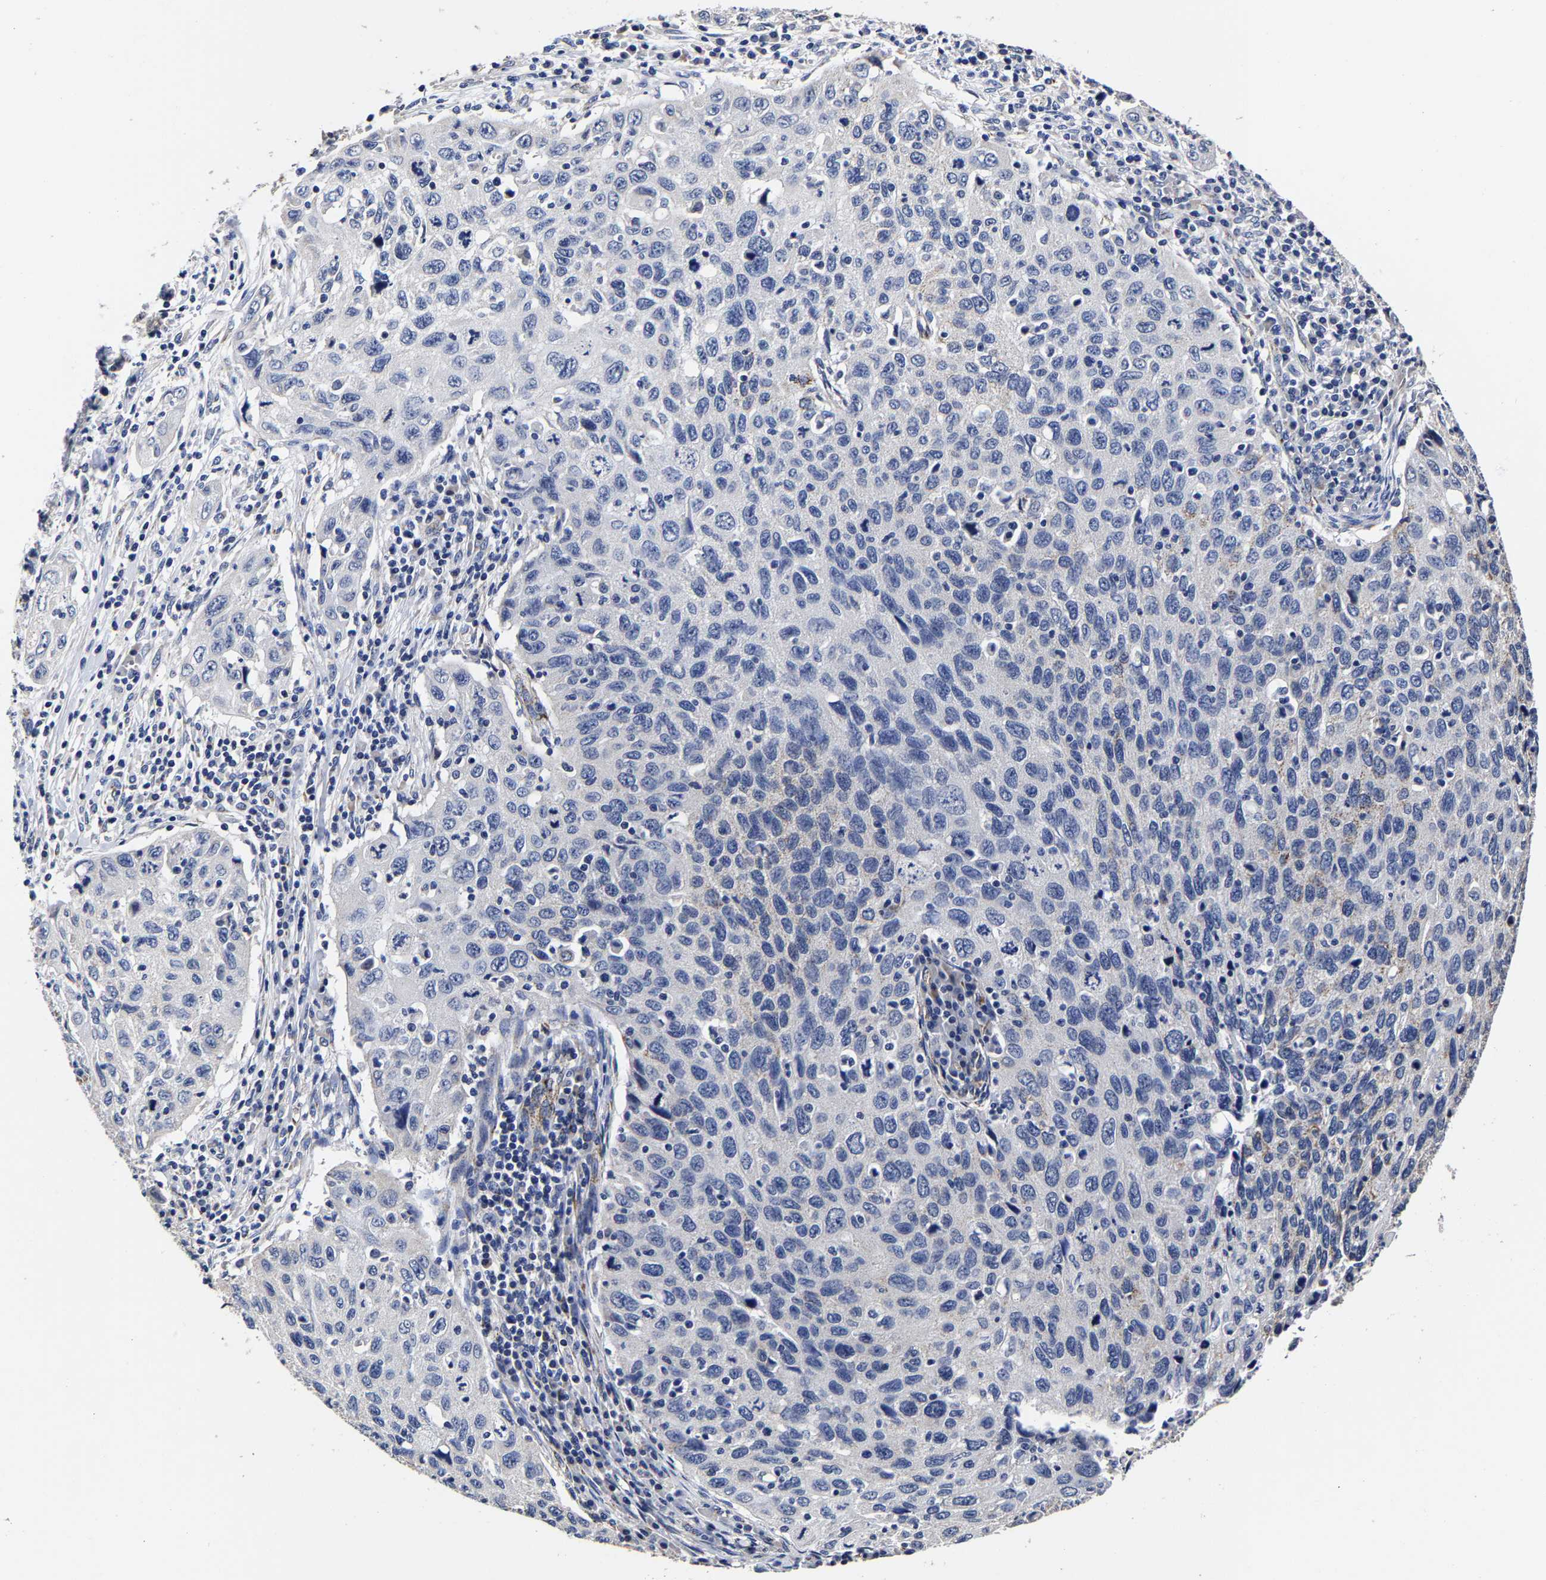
{"staining": {"intensity": "negative", "quantity": "none", "location": "none"}, "tissue": "cervical cancer", "cell_type": "Tumor cells", "image_type": "cancer", "snomed": [{"axis": "morphology", "description": "Squamous cell carcinoma, NOS"}, {"axis": "topography", "description": "Cervix"}], "caption": "The image demonstrates no staining of tumor cells in cervical cancer.", "gene": "AASS", "patient": {"sex": "female", "age": 53}}